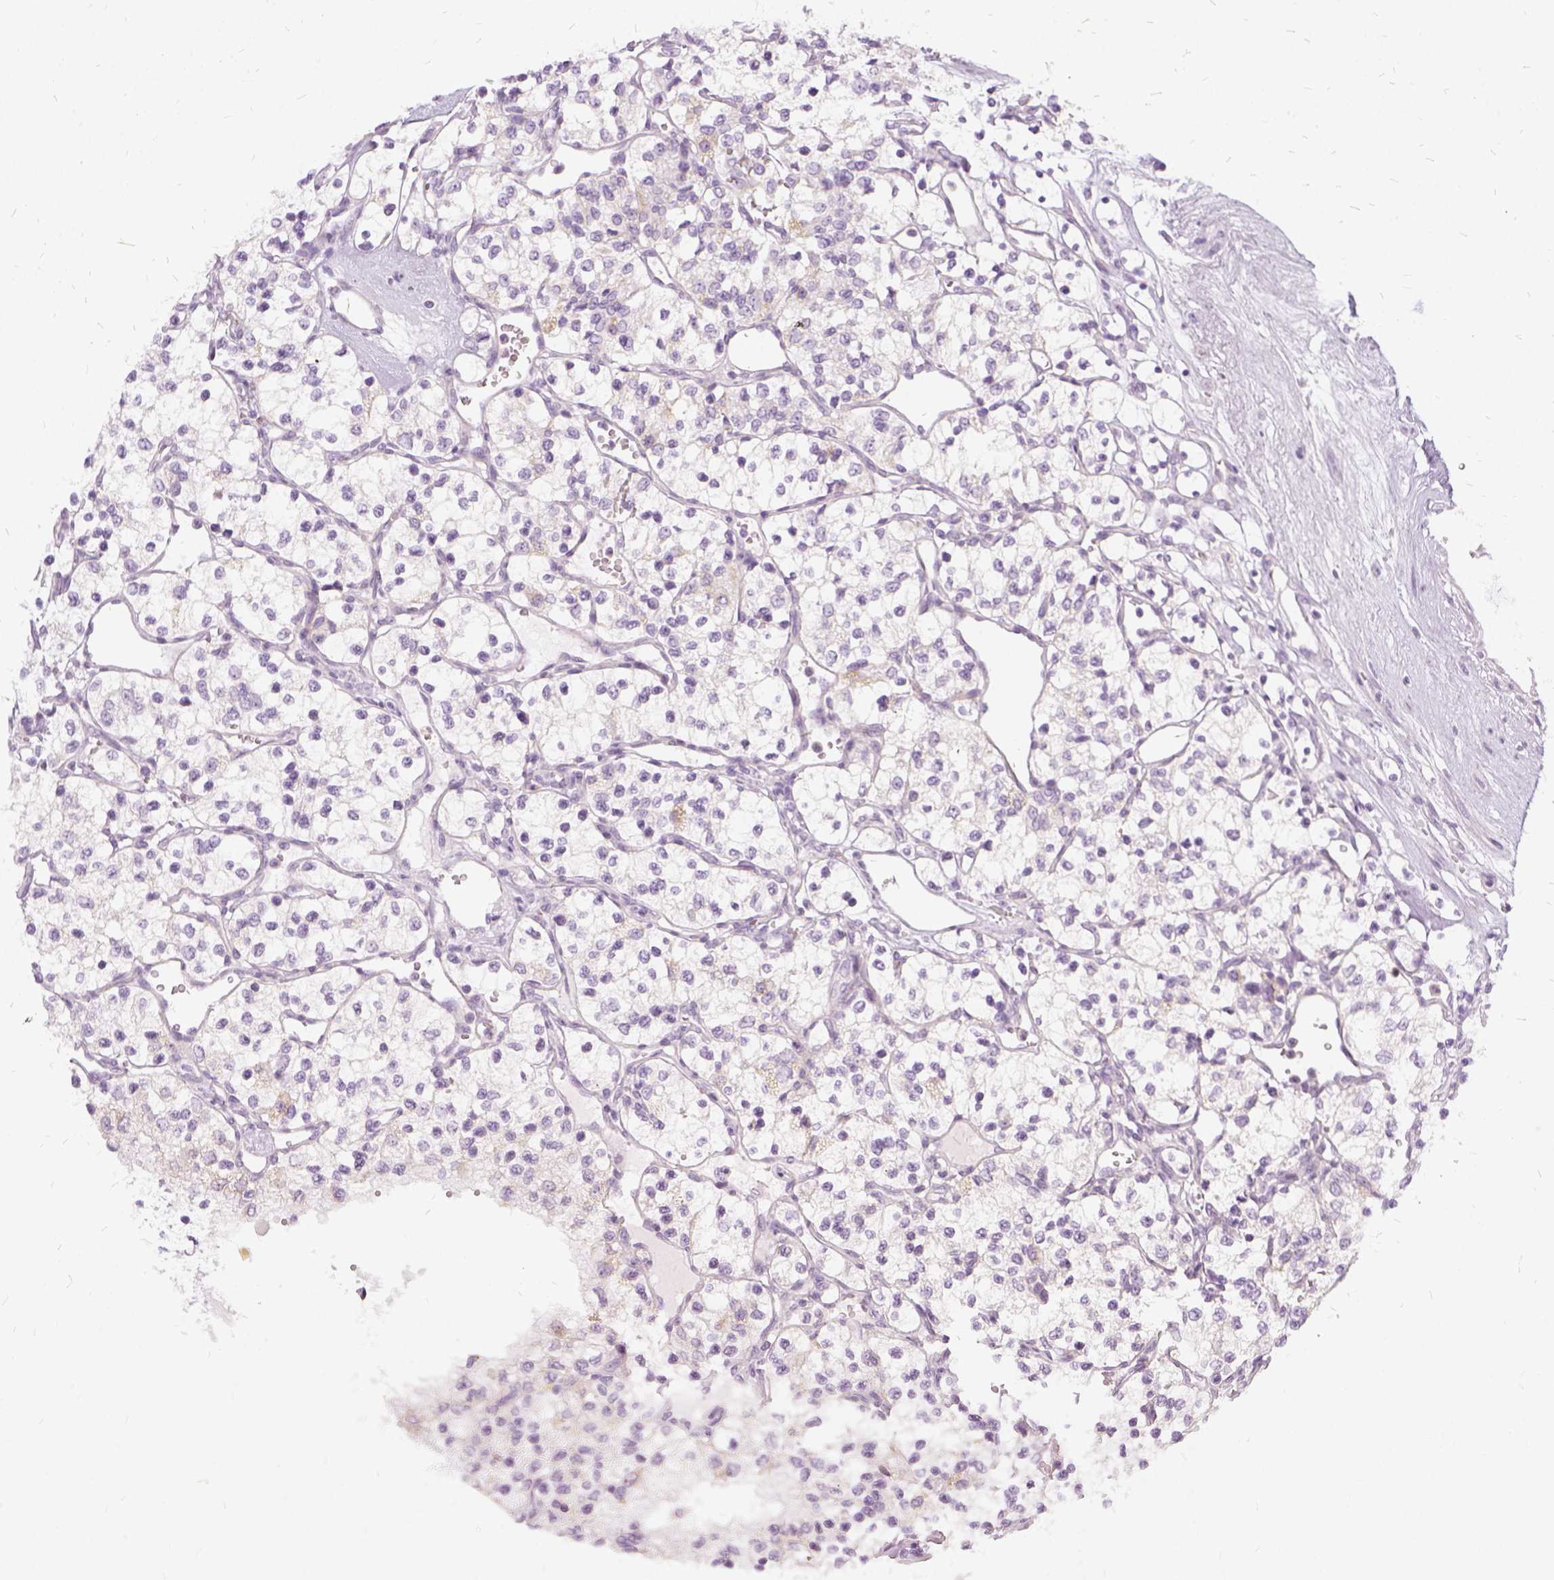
{"staining": {"intensity": "negative", "quantity": "none", "location": "none"}, "tissue": "renal cancer", "cell_type": "Tumor cells", "image_type": "cancer", "snomed": [{"axis": "morphology", "description": "Adenocarcinoma, NOS"}, {"axis": "topography", "description": "Kidney"}], "caption": "IHC of renal adenocarcinoma demonstrates no expression in tumor cells.", "gene": "FDX1", "patient": {"sex": "female", "age": 69}}